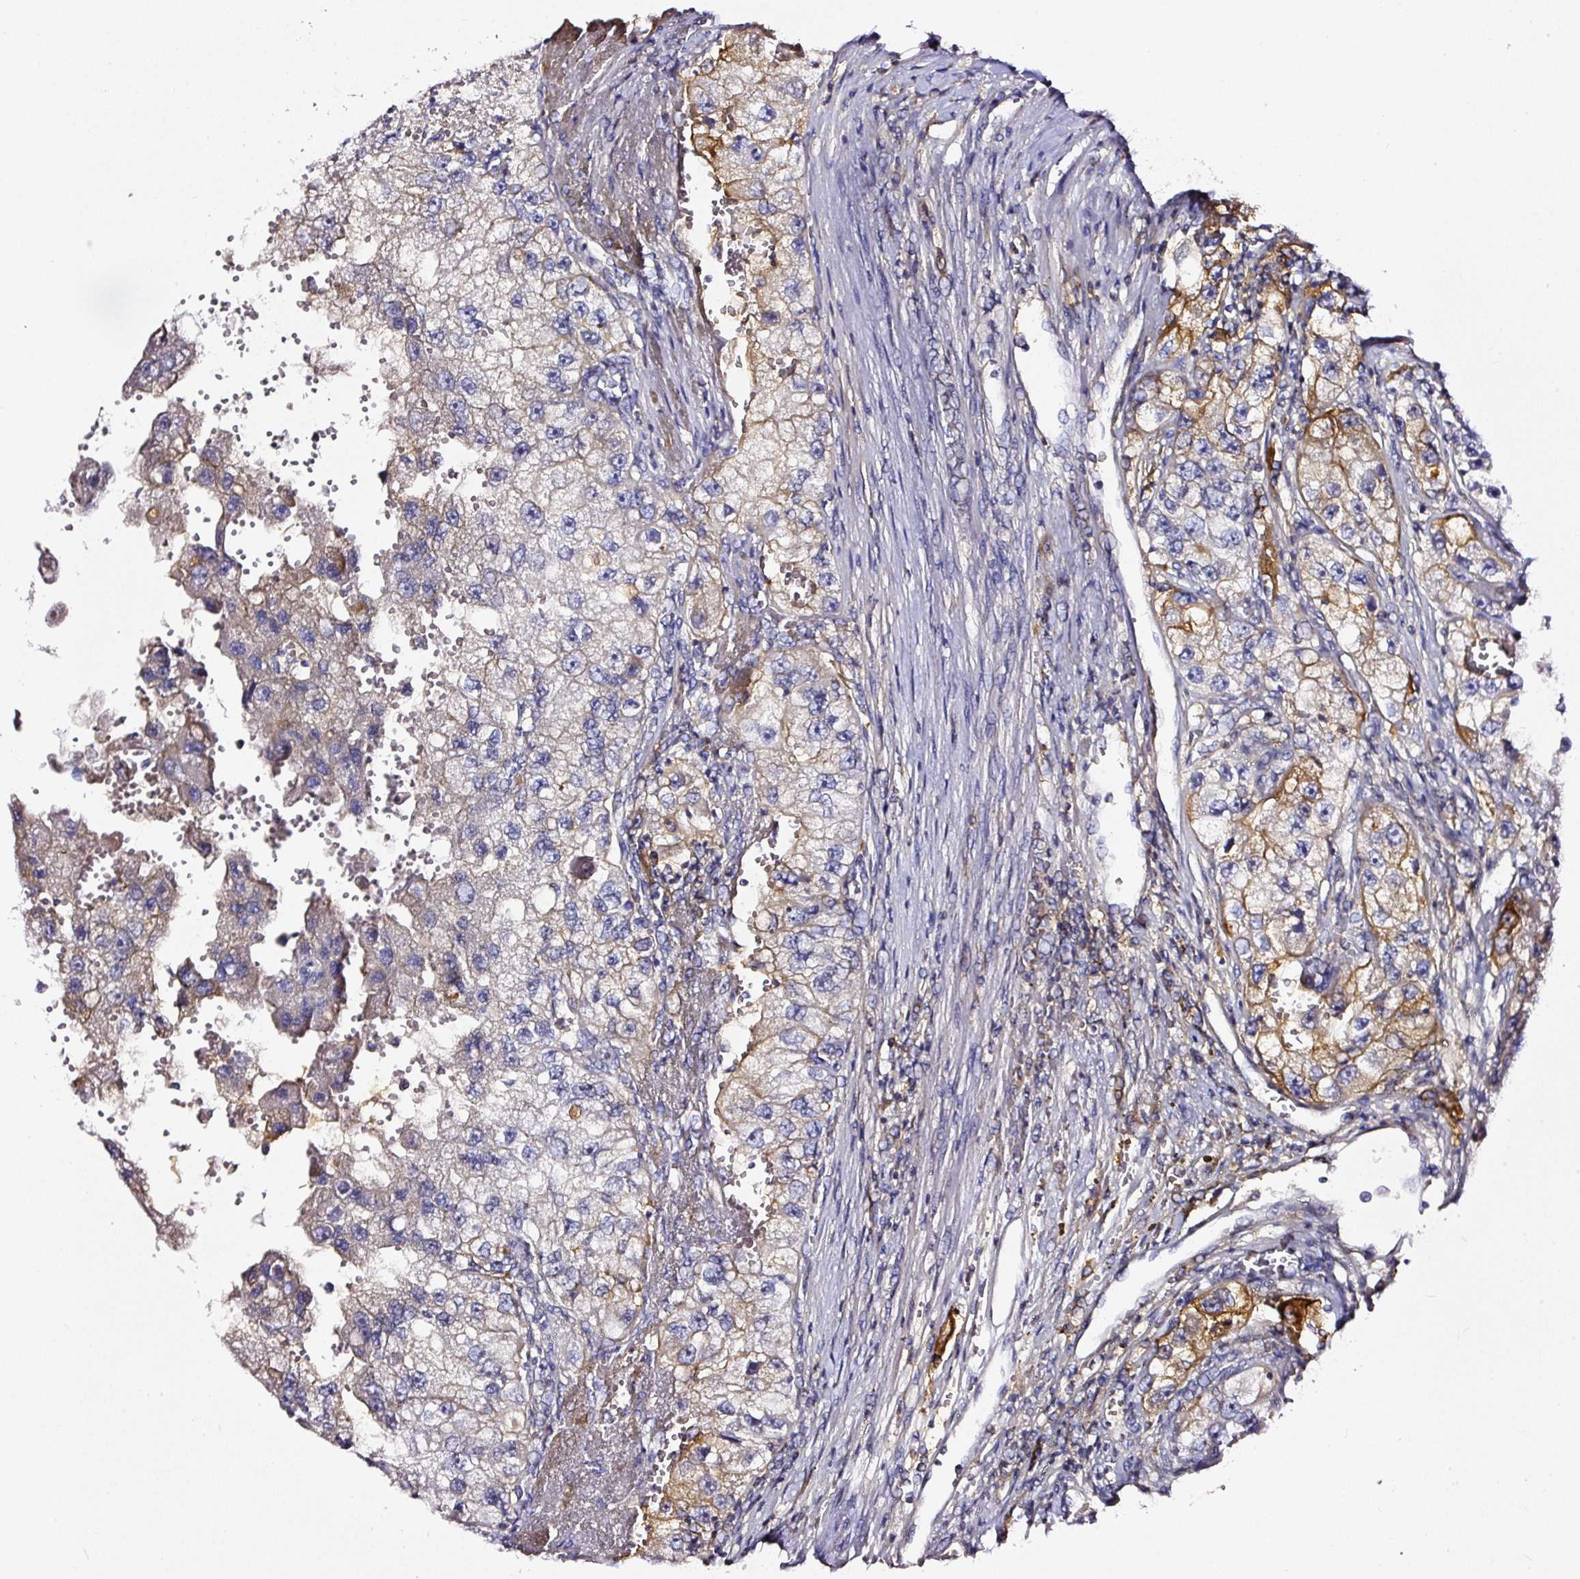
{"staining": {"intensity": "moderate", "quantity": "<25%", "location": "cytoplasmic/membranous"}, "tissue": "renal cancer", "cell_type": "Tumor cells", "image_type": "cancer", "snomed": [{"axis": "morphology", "description": "Adenocarcinoma, NOS"}, {"axis": "topography", "description": "Kidney"}], "caption": "Immunohistochemical staining of renal cancer shows low levels of moderate cytoplasmic/membranous positivity in about <25% of tumor cells.", "gene": "CD47", "patient": {"sex": "male", "age": 63}}